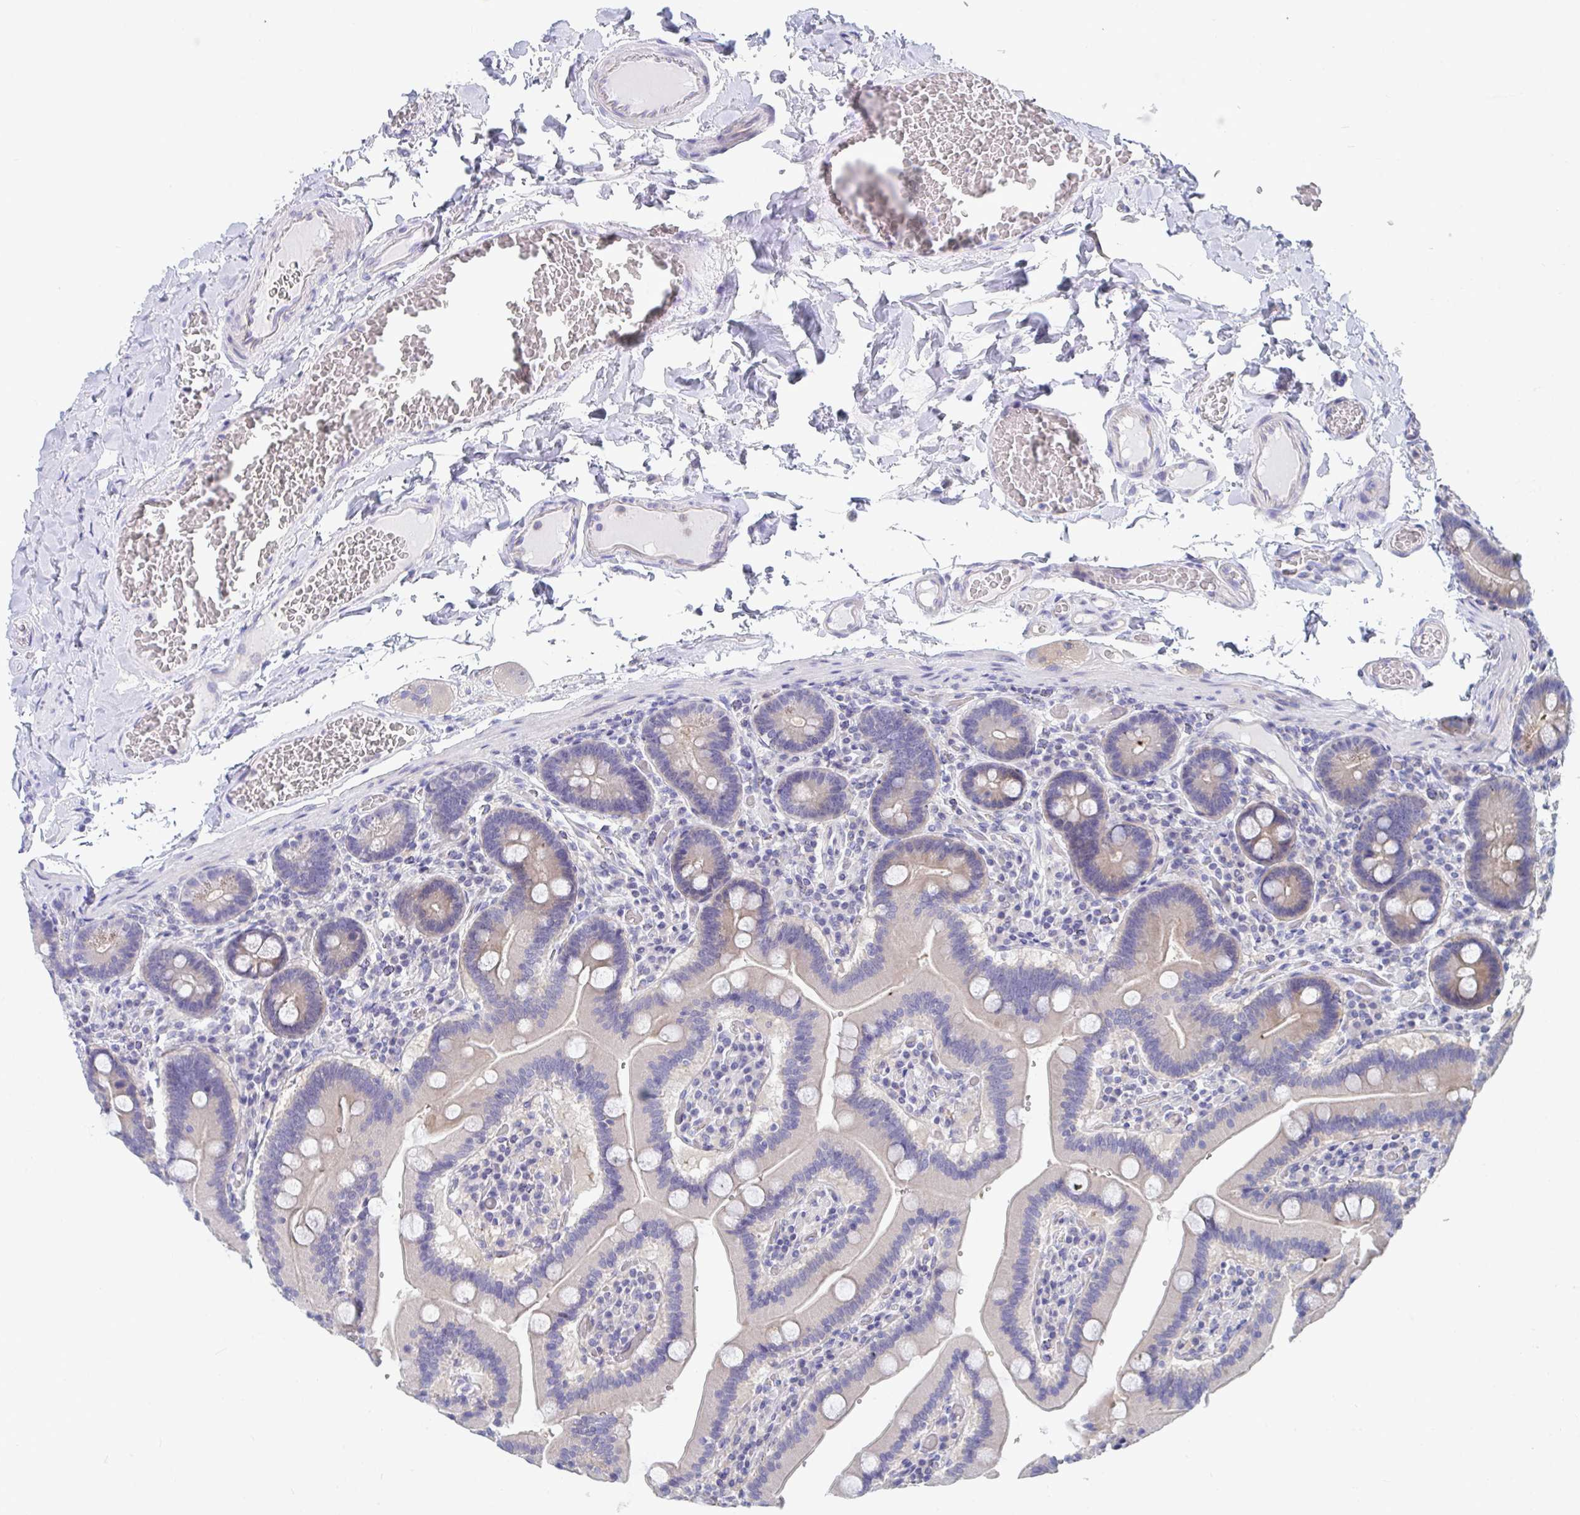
{"staining": {"intensity": "weak", "quantity": "25%-75%", "location": "cytoplasmic/membranous"}, "tissue": "duodenum", "cell_type": "Glandular cells", "image_type": "normal", "snomed": [{"axis": "morphology", "description": "Normal tissue, NOS"}, {"axis": "topography", "description": "Duodenum"}], "caption": "This histopathology image exhibits IHC staining of benign duodenum, with low weak cytoplasmic/membranous positivity in about 25%-75% of glandular cells.", "gene": "P2RX3", "patient": {"sex": "female", "age": 62}}